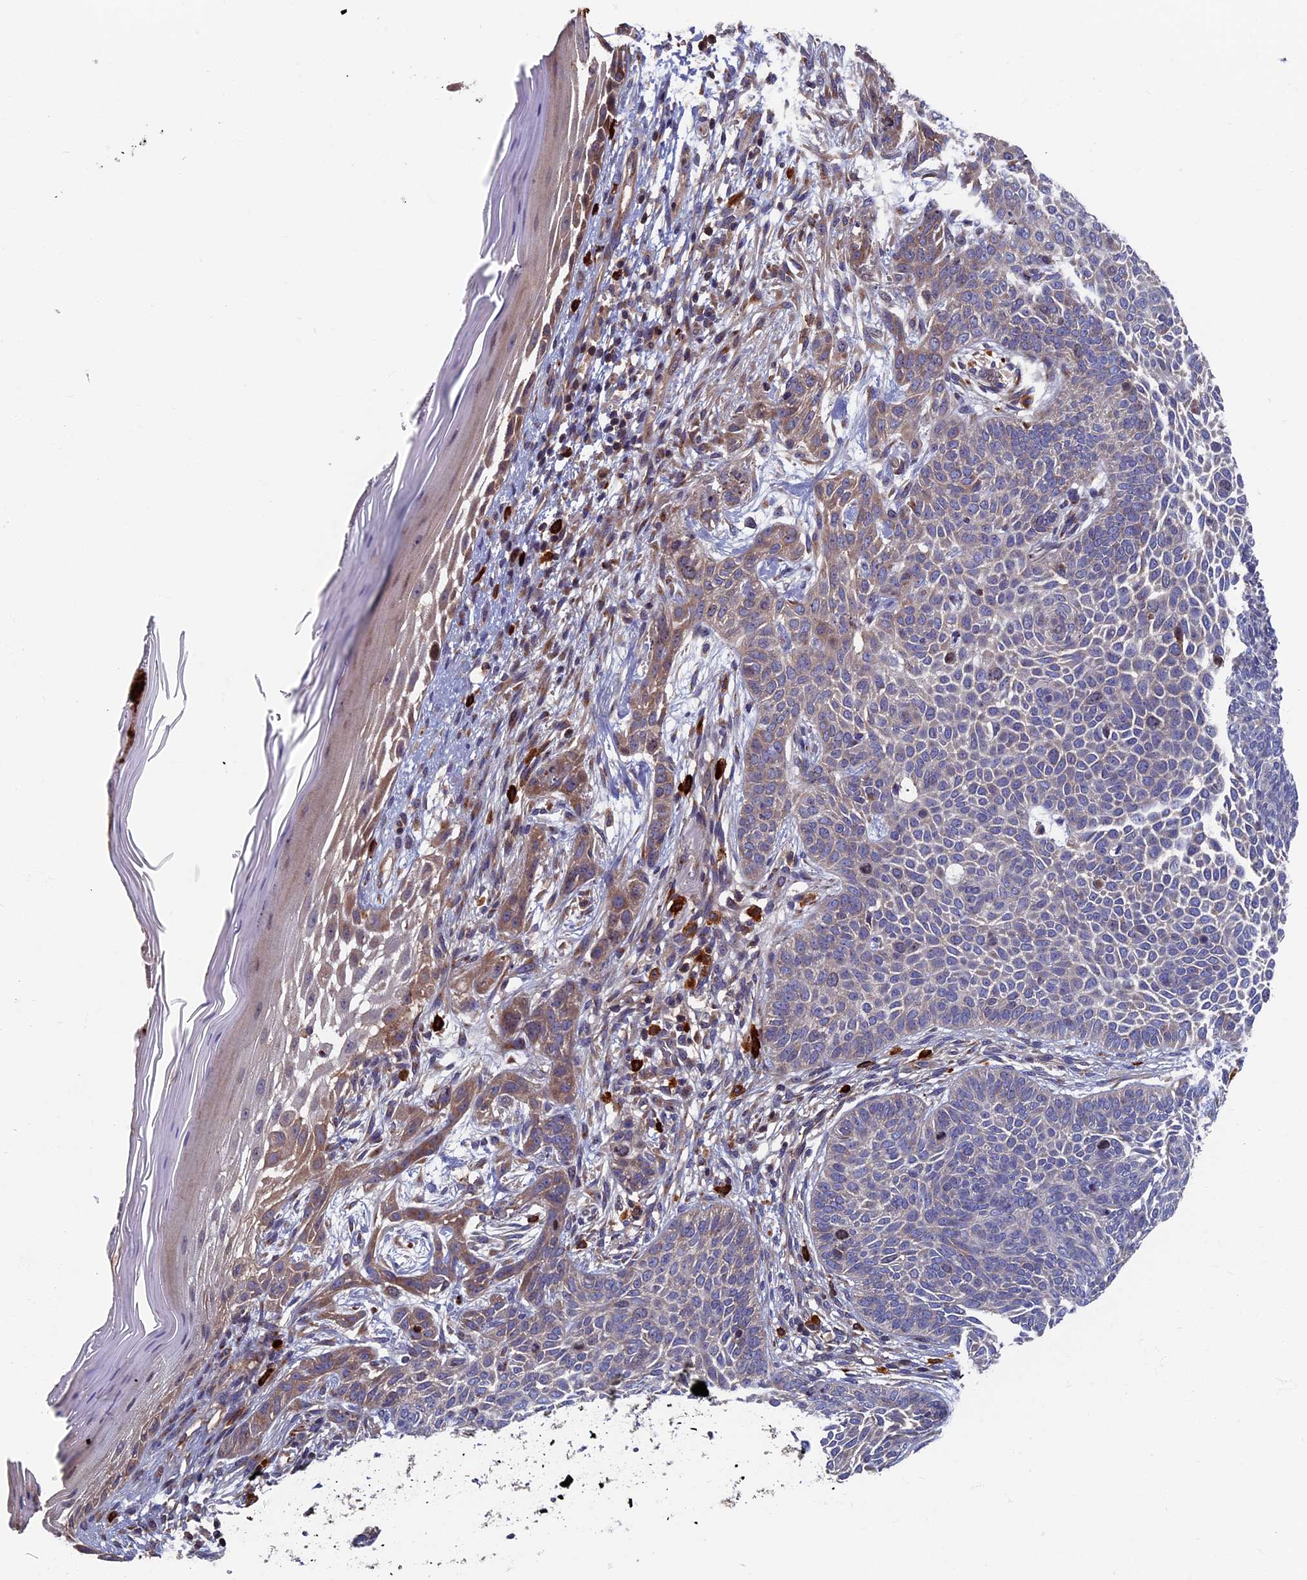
{"staining": {"intensity": "moderate", "quantity": "<25%", "location": "cytoplasmic/membranous"}, "tissue": "skin cancer", "cell_type": "Tumor cells", "image_type": "cancer", "snomed": [{"axis": "morphology", "description": "Basal cell carcinoma"}, {"axis": "topography", "description": "Skin"}], "caption": "An immunohistochemistry (IHC) micrograph of tumor tissue is shown. Protein staining in brown shows moderate cytoplasmic/membranous positivity in skin cancer (basal cell carcinoma) within tumor cells.", "gene": "TNK2", "patient": {"sex": "male", "age": 85}}